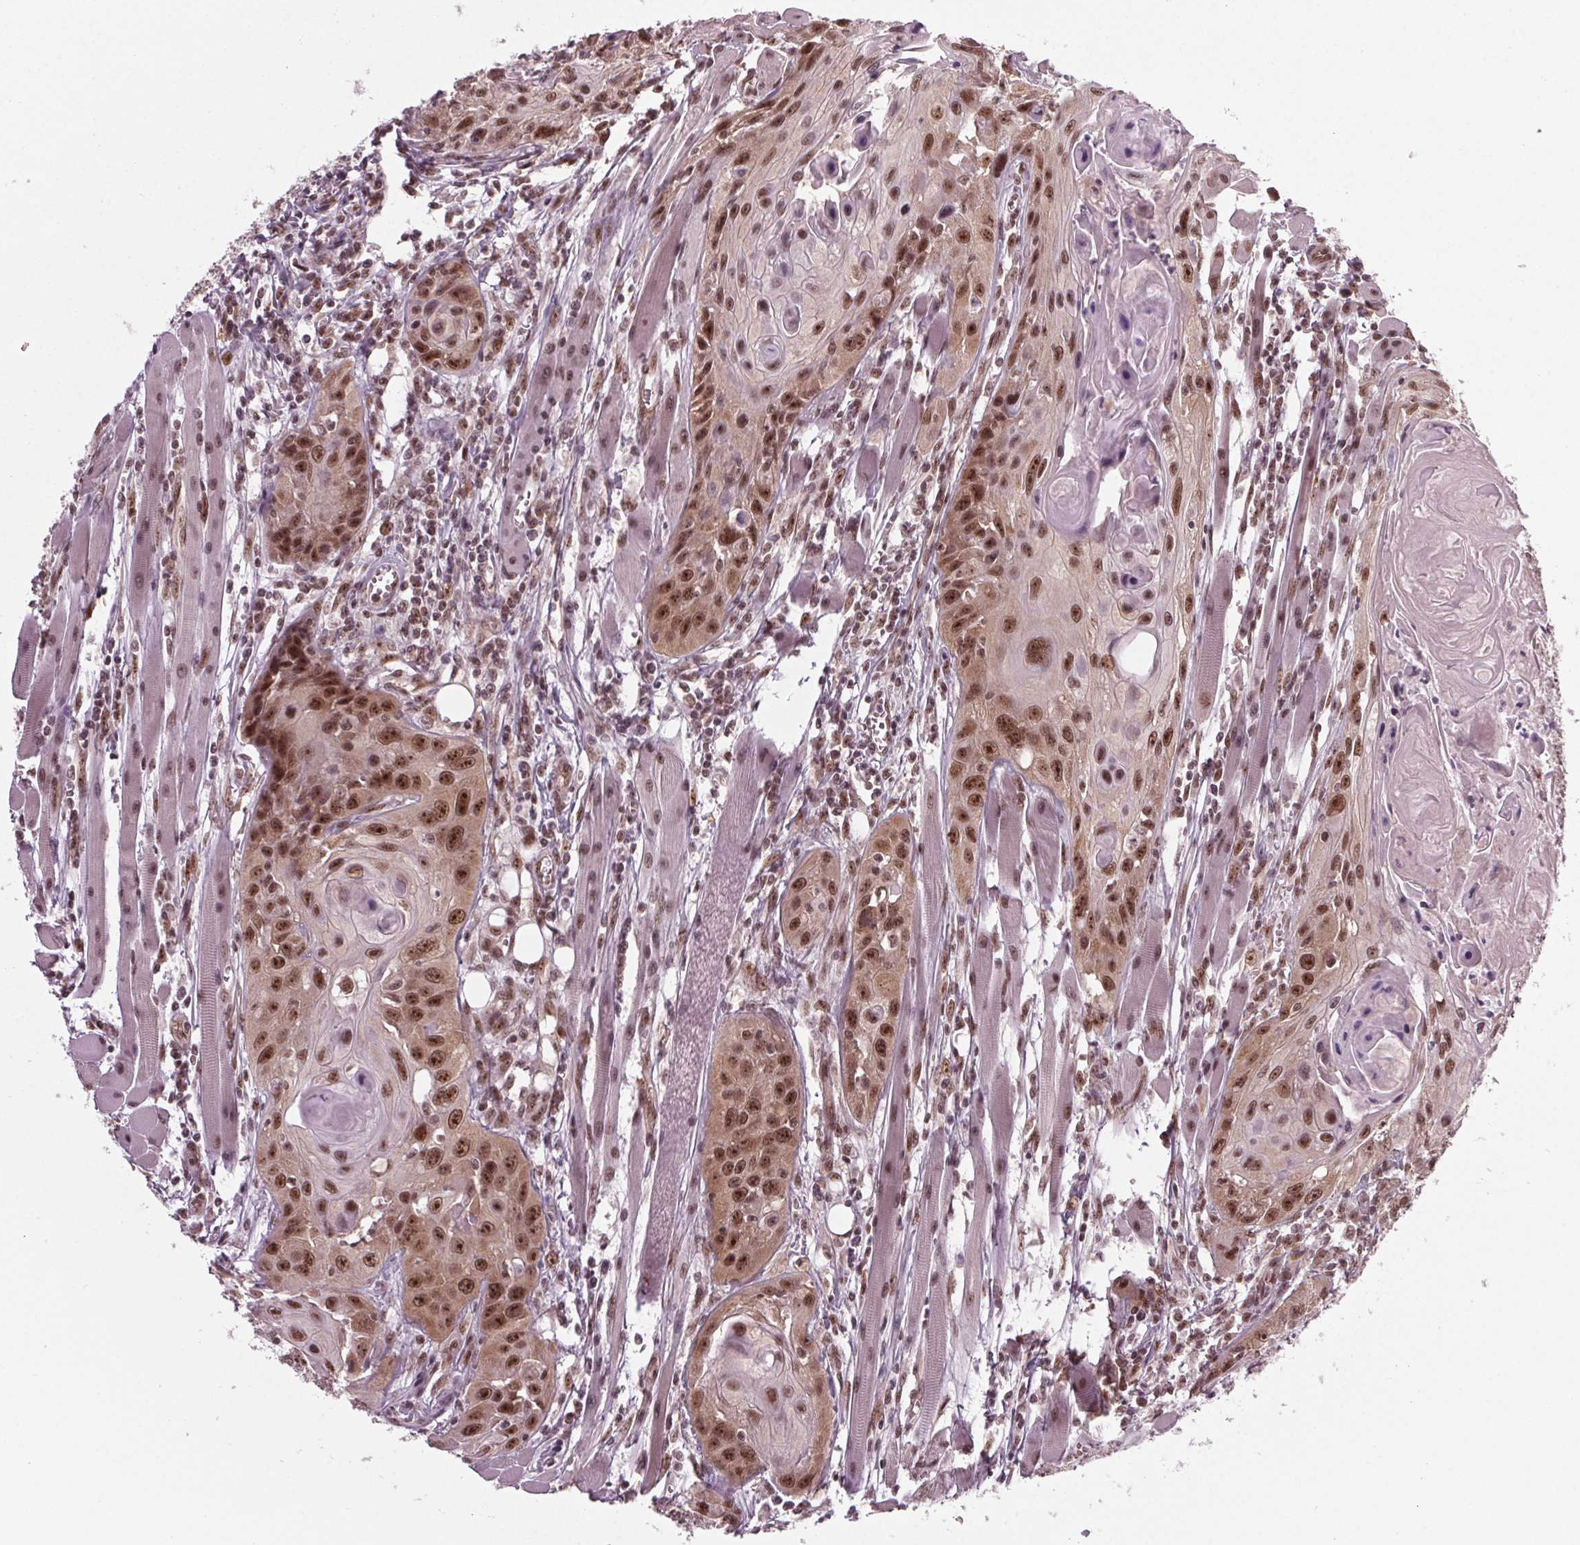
{"staining": {"intensity": "strong", "quantity": ">75%", "location": "nuclear"}, "tissue": "head and neck cancer", "cell_type": "Tumor cells", "image_type": "cancer", "snomed": [{"axis": "morphology", "description": "Squamous cell carcinoma, NOS"}, {"axis": "topography", "description": "Oral tissue"}, {"axis": "topography", "description": "Head-Neck"}], "caption": "This micrograph demonstrates IHC staining of human squamous cell carcinoma (head and neck), with high strong nuclear staining in about >75% of tumor cells.", "gene": "DDX41", "patient": {"sex": "male", "age": 58}}